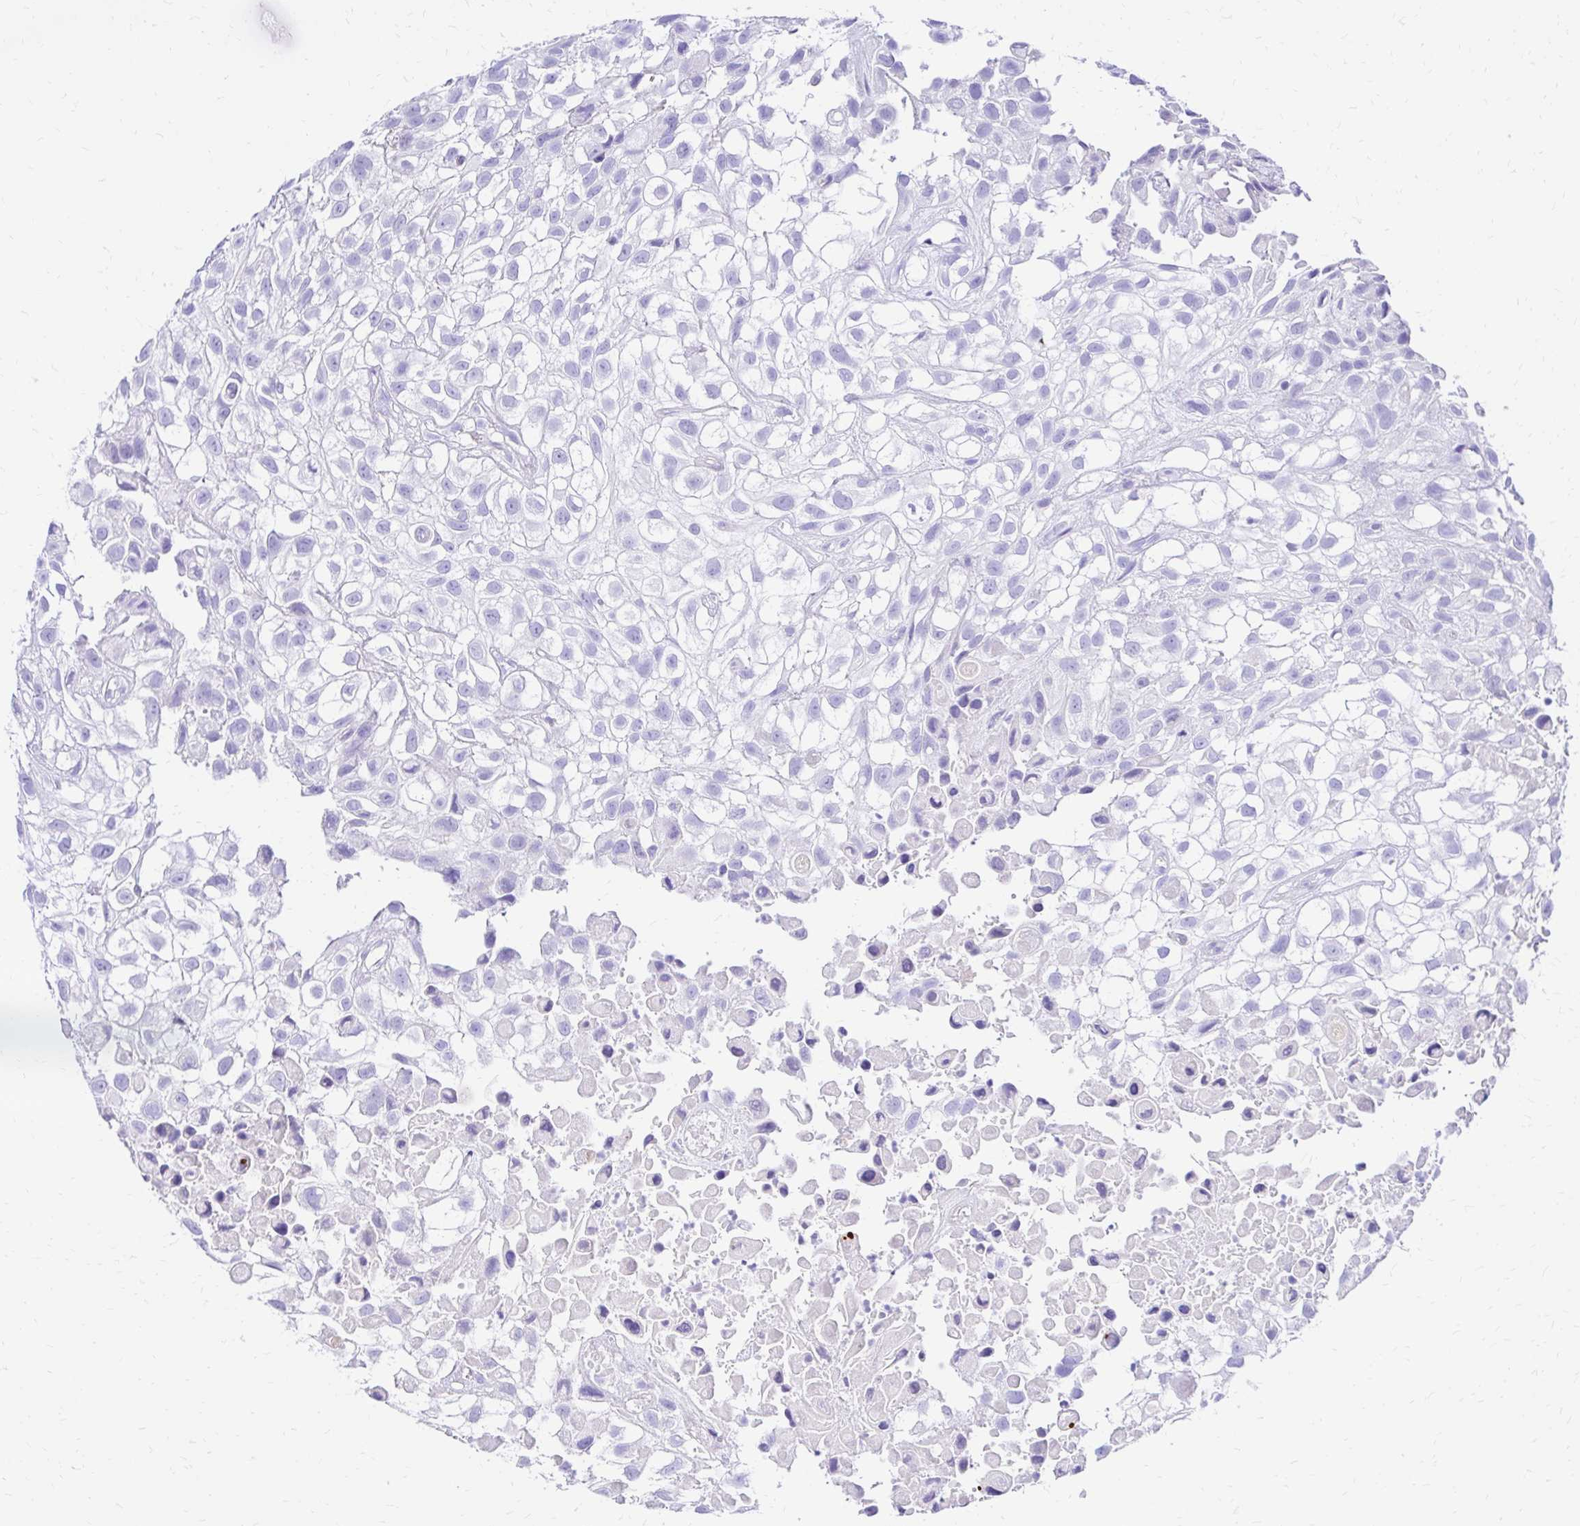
{"staining": {"intensity": "negative", "quantity": "none", "location": "none"}, "tissue": "urothelial cancer", "cell_type": "Tumor cells", "image_type": "cancer", "snomed": [{"axis": "morphology", "description": "Urothelial carcinoma, High grade"}, {"axis": "topography", "description": "Urinary bladder"}], "caption": "Immunohistochemistry micrograph of high-grade urothelial carcinoma stained for a protein (brown), which shows no positivity in tumor cells.", "gene": "S100G", "patient": {"sex": "male", "age": 56}}